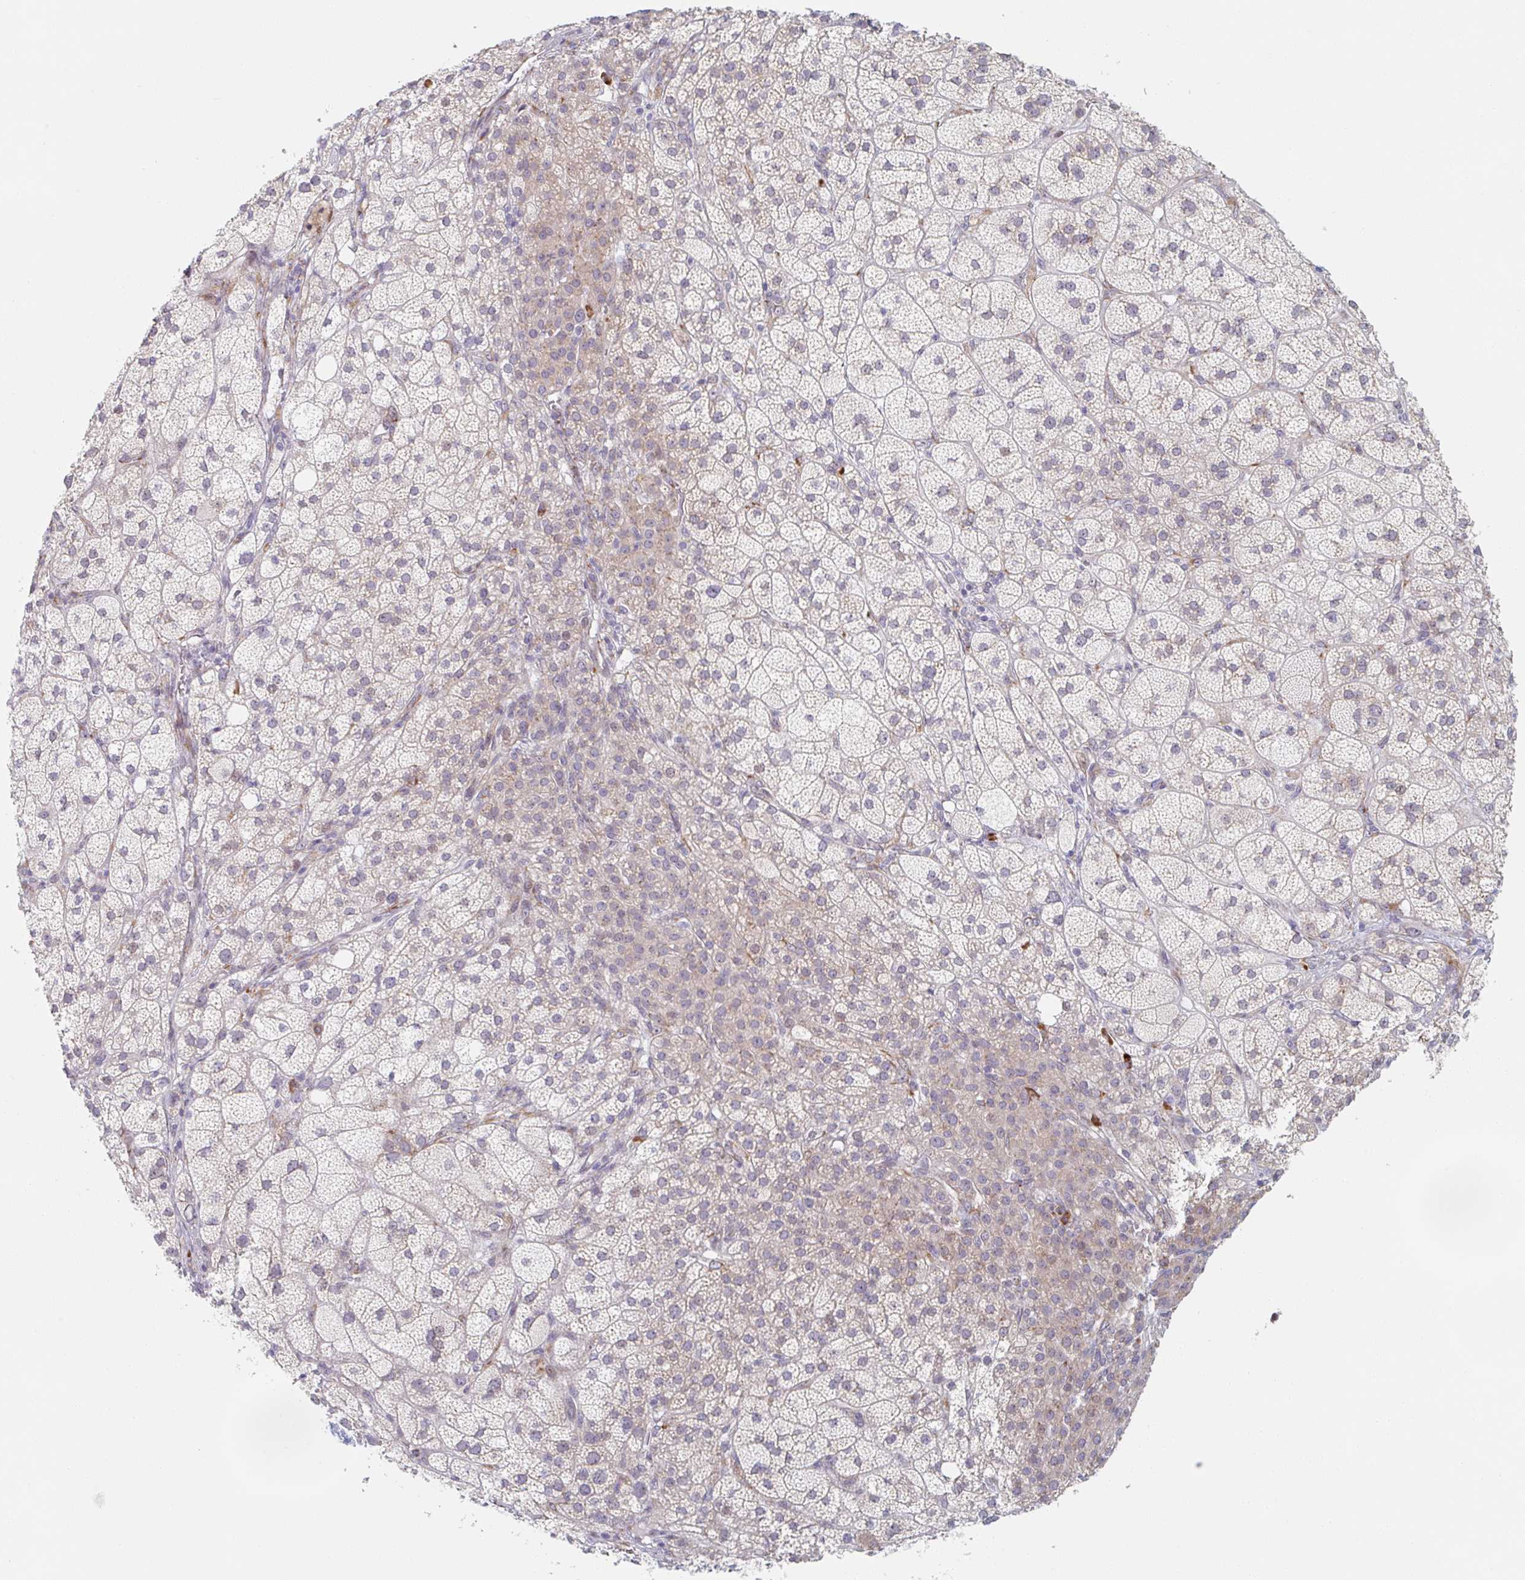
{"staining": {"intensity": "moderate", "quantity": "25%-75%", "location": "cytoplasmic/membranous"}, "tissue": "adrenal gland", "cell_type": "Glandular cells", "image_type": "normal", "snomed": [{"axis": "morphology", "description": "Normal tissue, NOS"}, {"axis": "topography", "description": "Adrenal gland"}], "caption": "Human adrenal gland stained for a protein (brown) shows moderate cytoplasmic/membranous positive expression in approximately 25%-75% of glandular cells.", "gene": "TRAPPC10", "patient": {"sex": "female", "age": 60}}